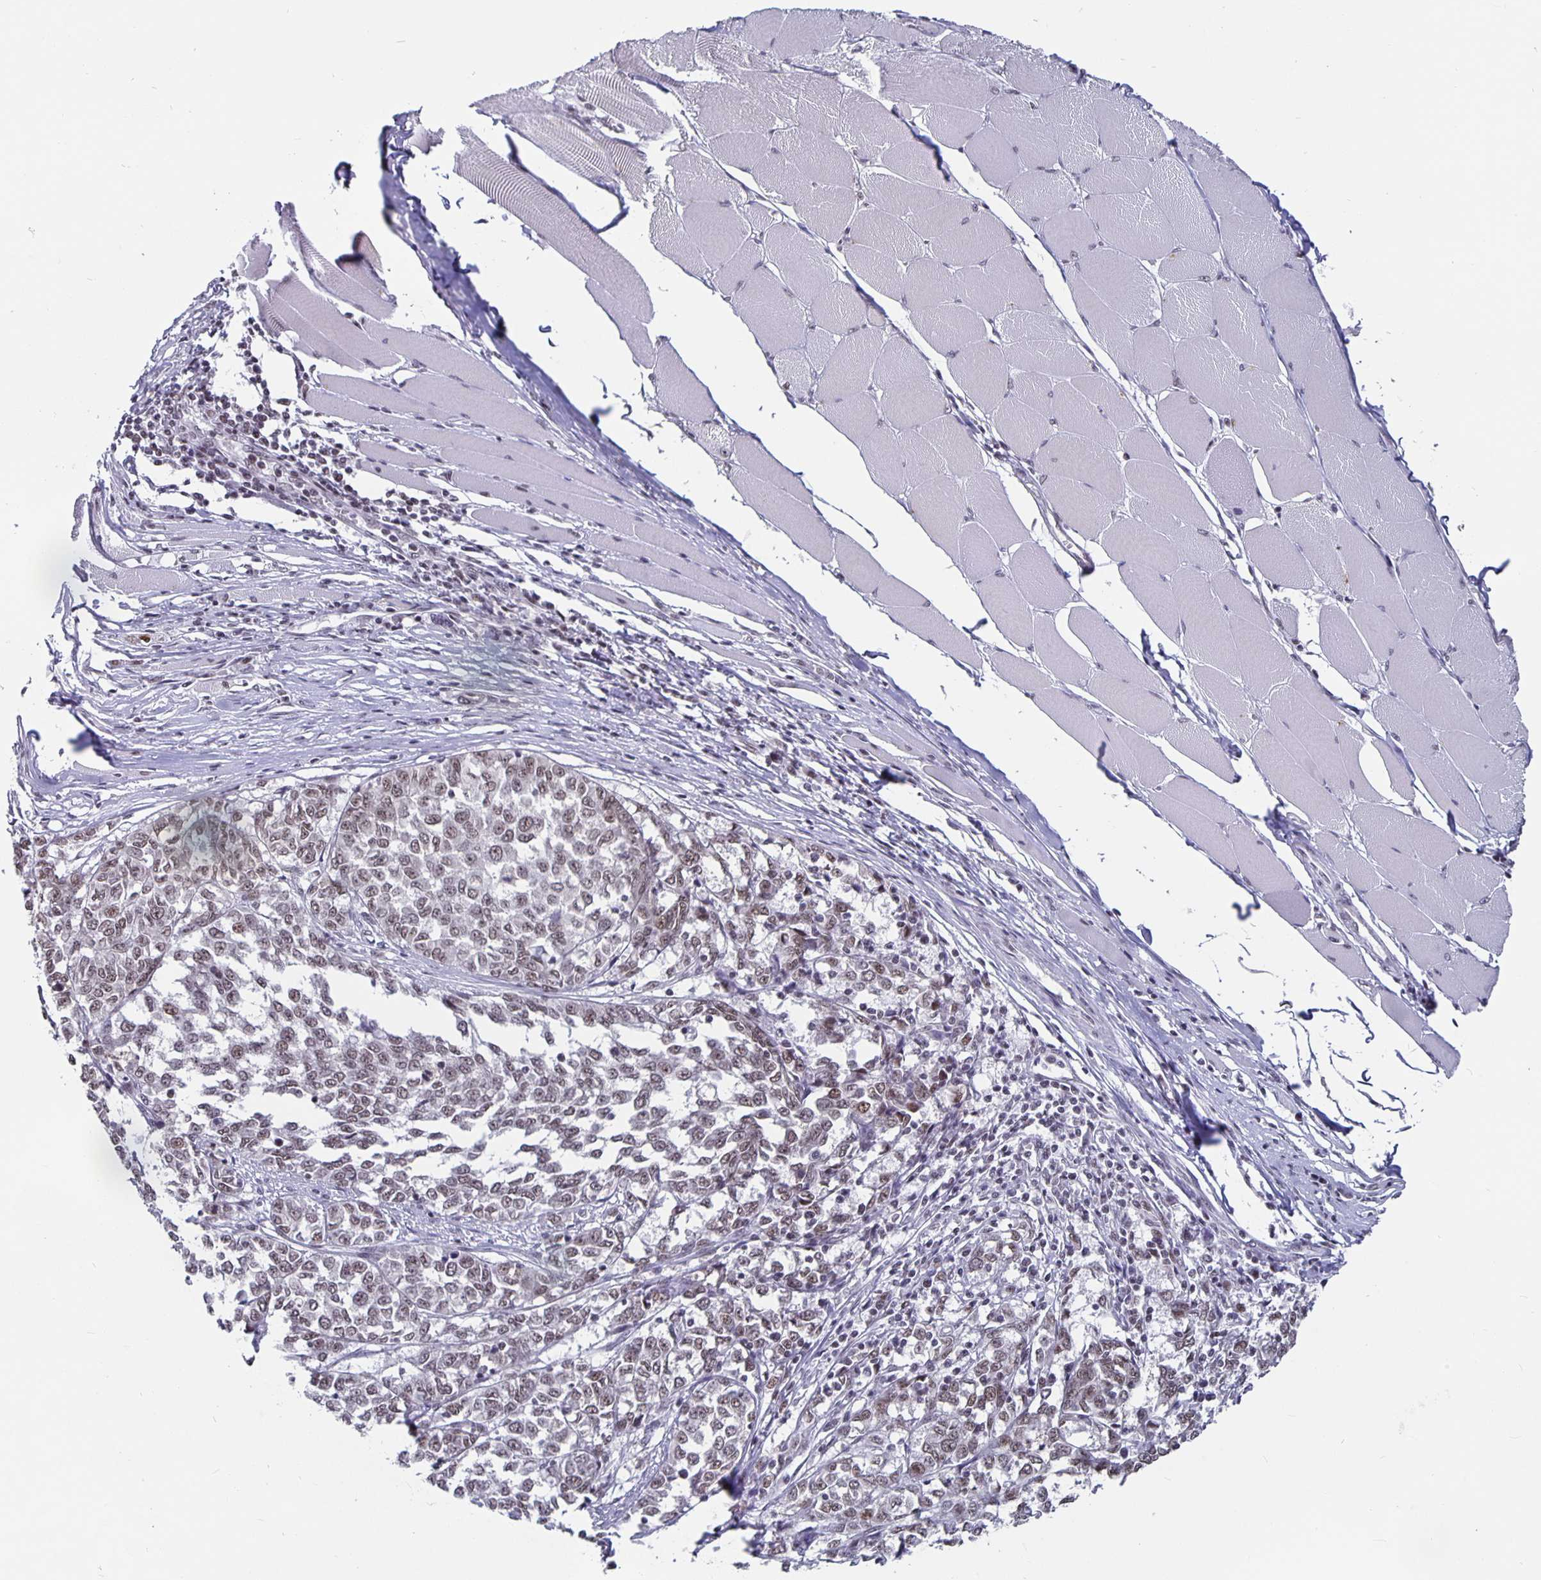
{"staining": {"intensity": "weak", "quantity": "25%-75%", "location": "nuclear"}, "tissue": "melanoma", "cell_type": "Tumor cells", "image_type": "cancer", "snomed": [{"axis": "morphology", "description": "Malignant melanoma, NOS"}, {"axis": "topography", "description": "Skin"}], "caption": "IHC micrograph of malignant melanoma stained for a protein (brown), which displays low levels of weak nuclear staining in approximately 25%-75% of tumor cells.", "gene": "PBX2", "patient": {"sex": "female", "age": 72}}